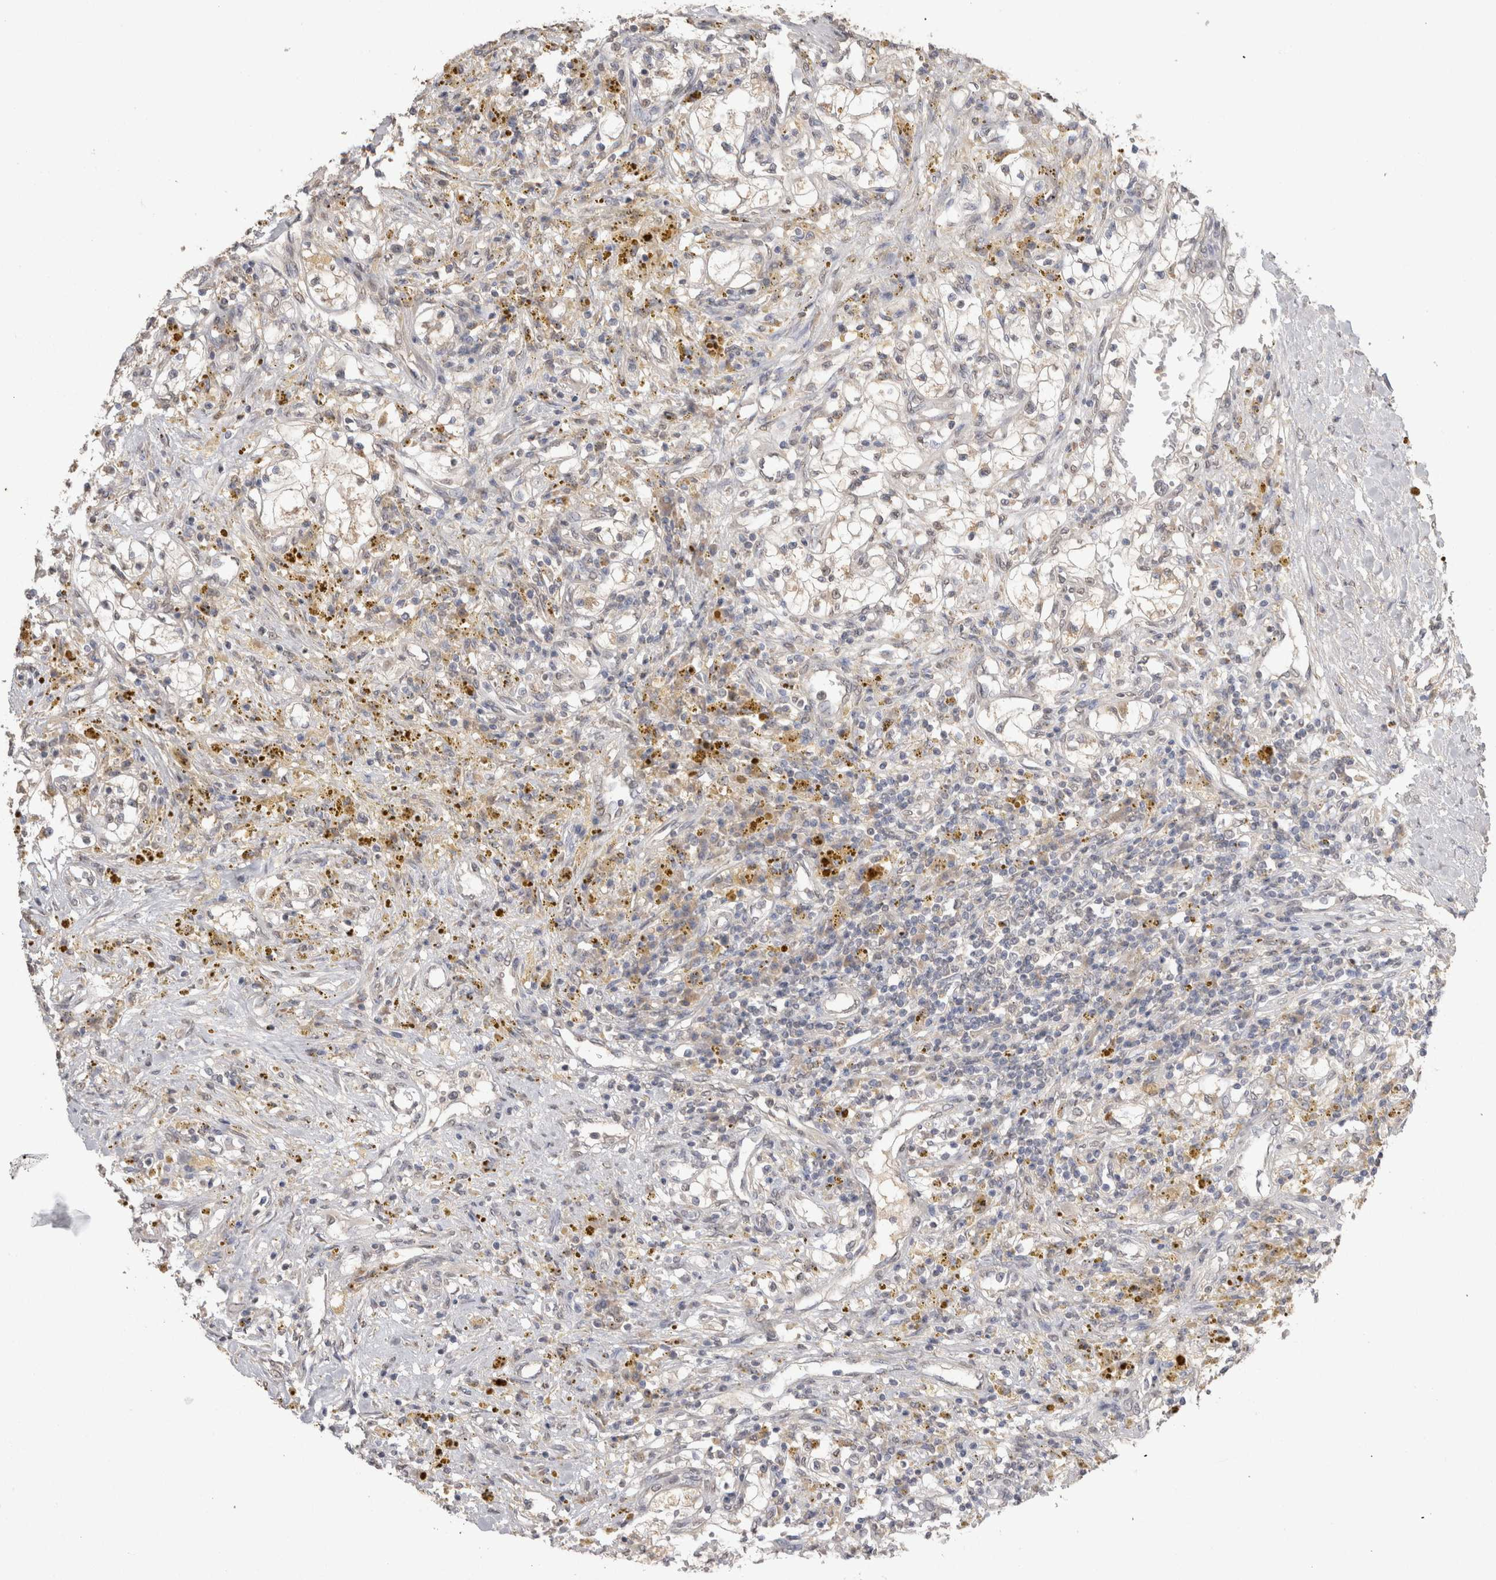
{"staining": {"intensity": "negative", "quantity": "none", "location": "none"}, "tissue": "renal cancer", "cell_type": "Tumor cells", "image_type": "cancer", "snomed": [{"axis": "morphology", "description": "Adenocarcinoma, NOS"}, {"axis": "topography", "description": "Kidney"}], "caption": "The histopathology image displays no significant expression in tumor cells of renal cancer. Brightfield microscopy of IHC stained with DAB (3,3'-diaminobenzidine) (brown) and hematoxylin (blue), captured at high magnification.", "gene": "NAALADL2", "patient": {"sex": "male", "age": 68}}